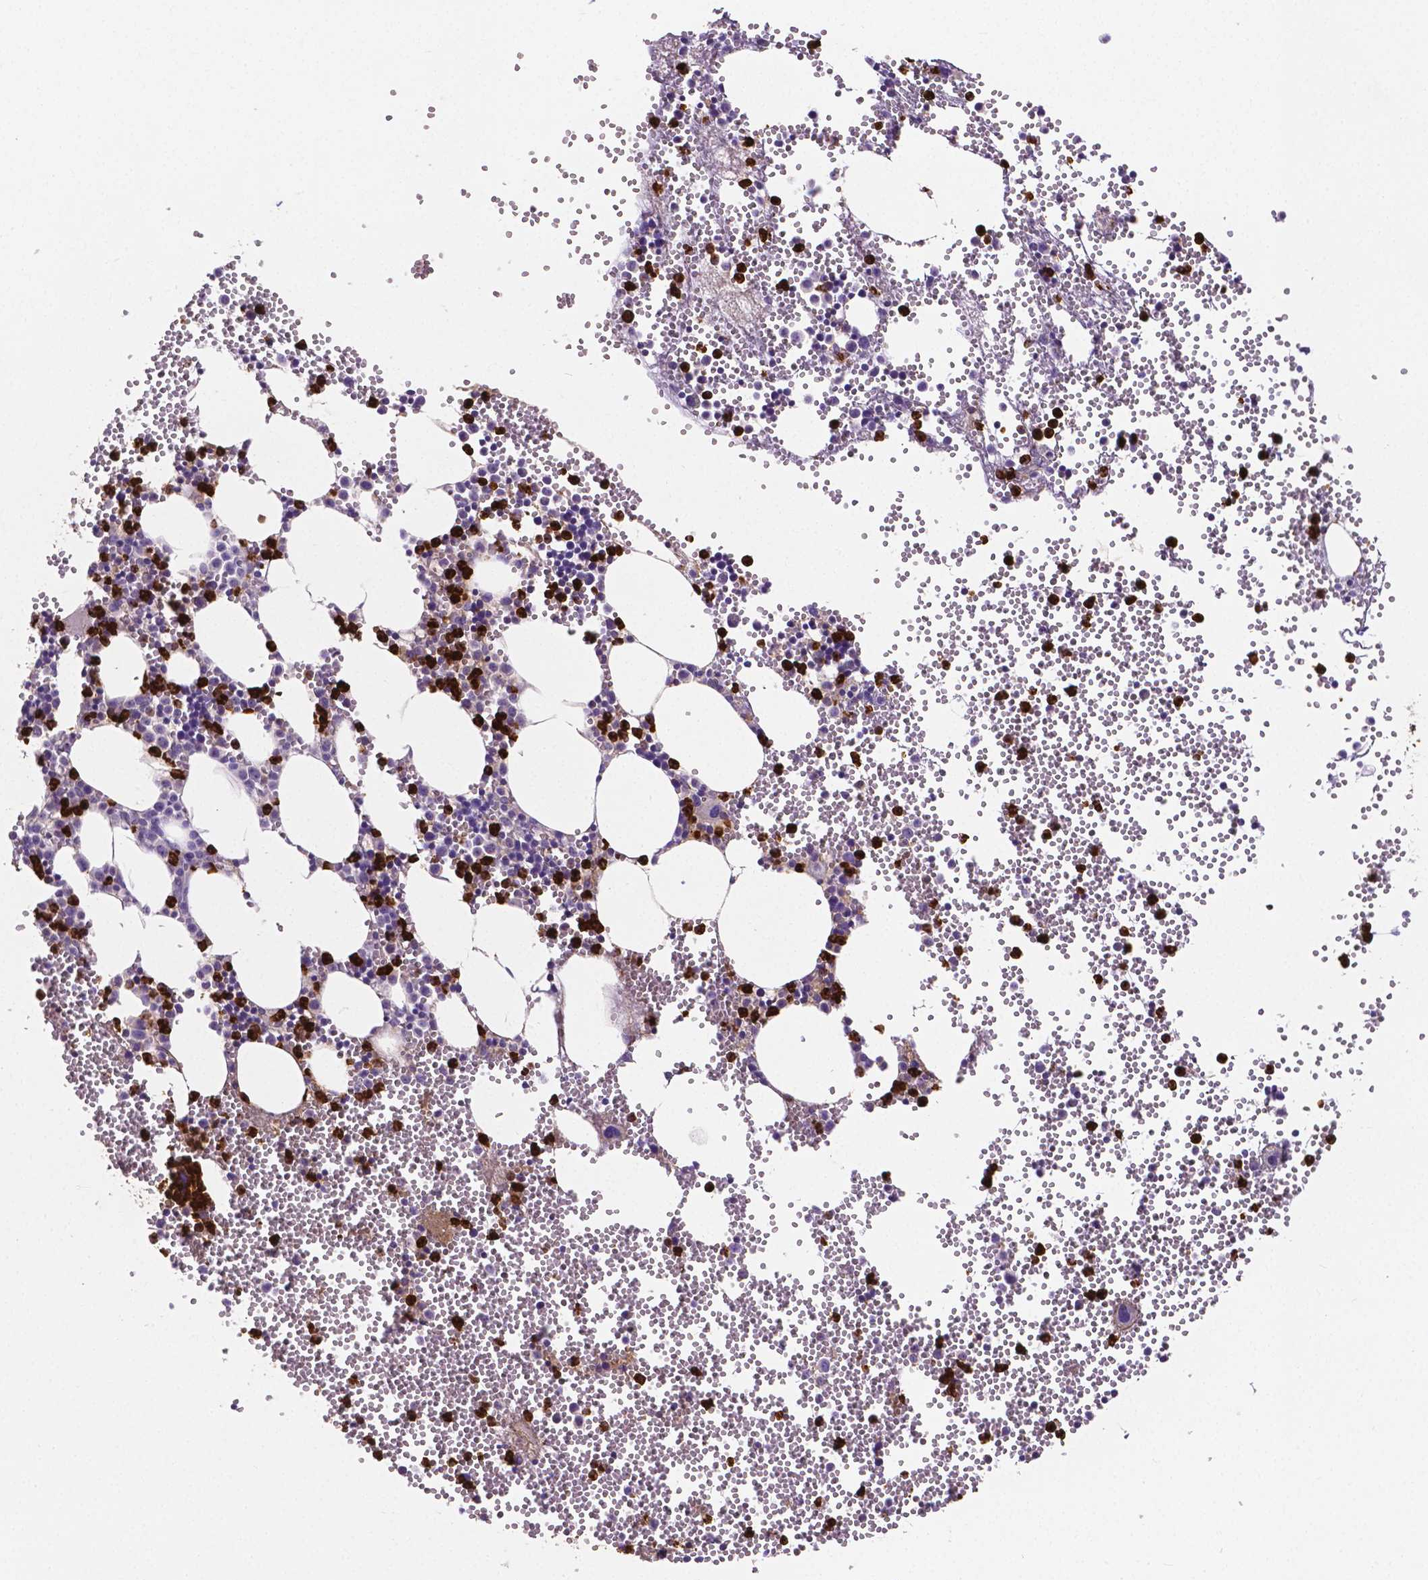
{"staining": {"intensity": "strong", "quantity": "25%-75%", "location": "cytoplasmic/membranous"}, "tissue": "bone marrow", "cell_type": "Hematopoietic cells", "image_type": "normal", "snomed": [{"axis": "morphology", "description": "Normal tissue, NOS"}, {"axis": "topography", "description": "Bone marrow"}], "caption": "This is a micrograph of immunohistochemistry (IHC) staining of unremarkable bone marrow, which shows strong staining in the cytoplasmic/membranous of hematopoietic cells.", "gene": "MMP9", "patient": {"sex": "male", "age": 89}}